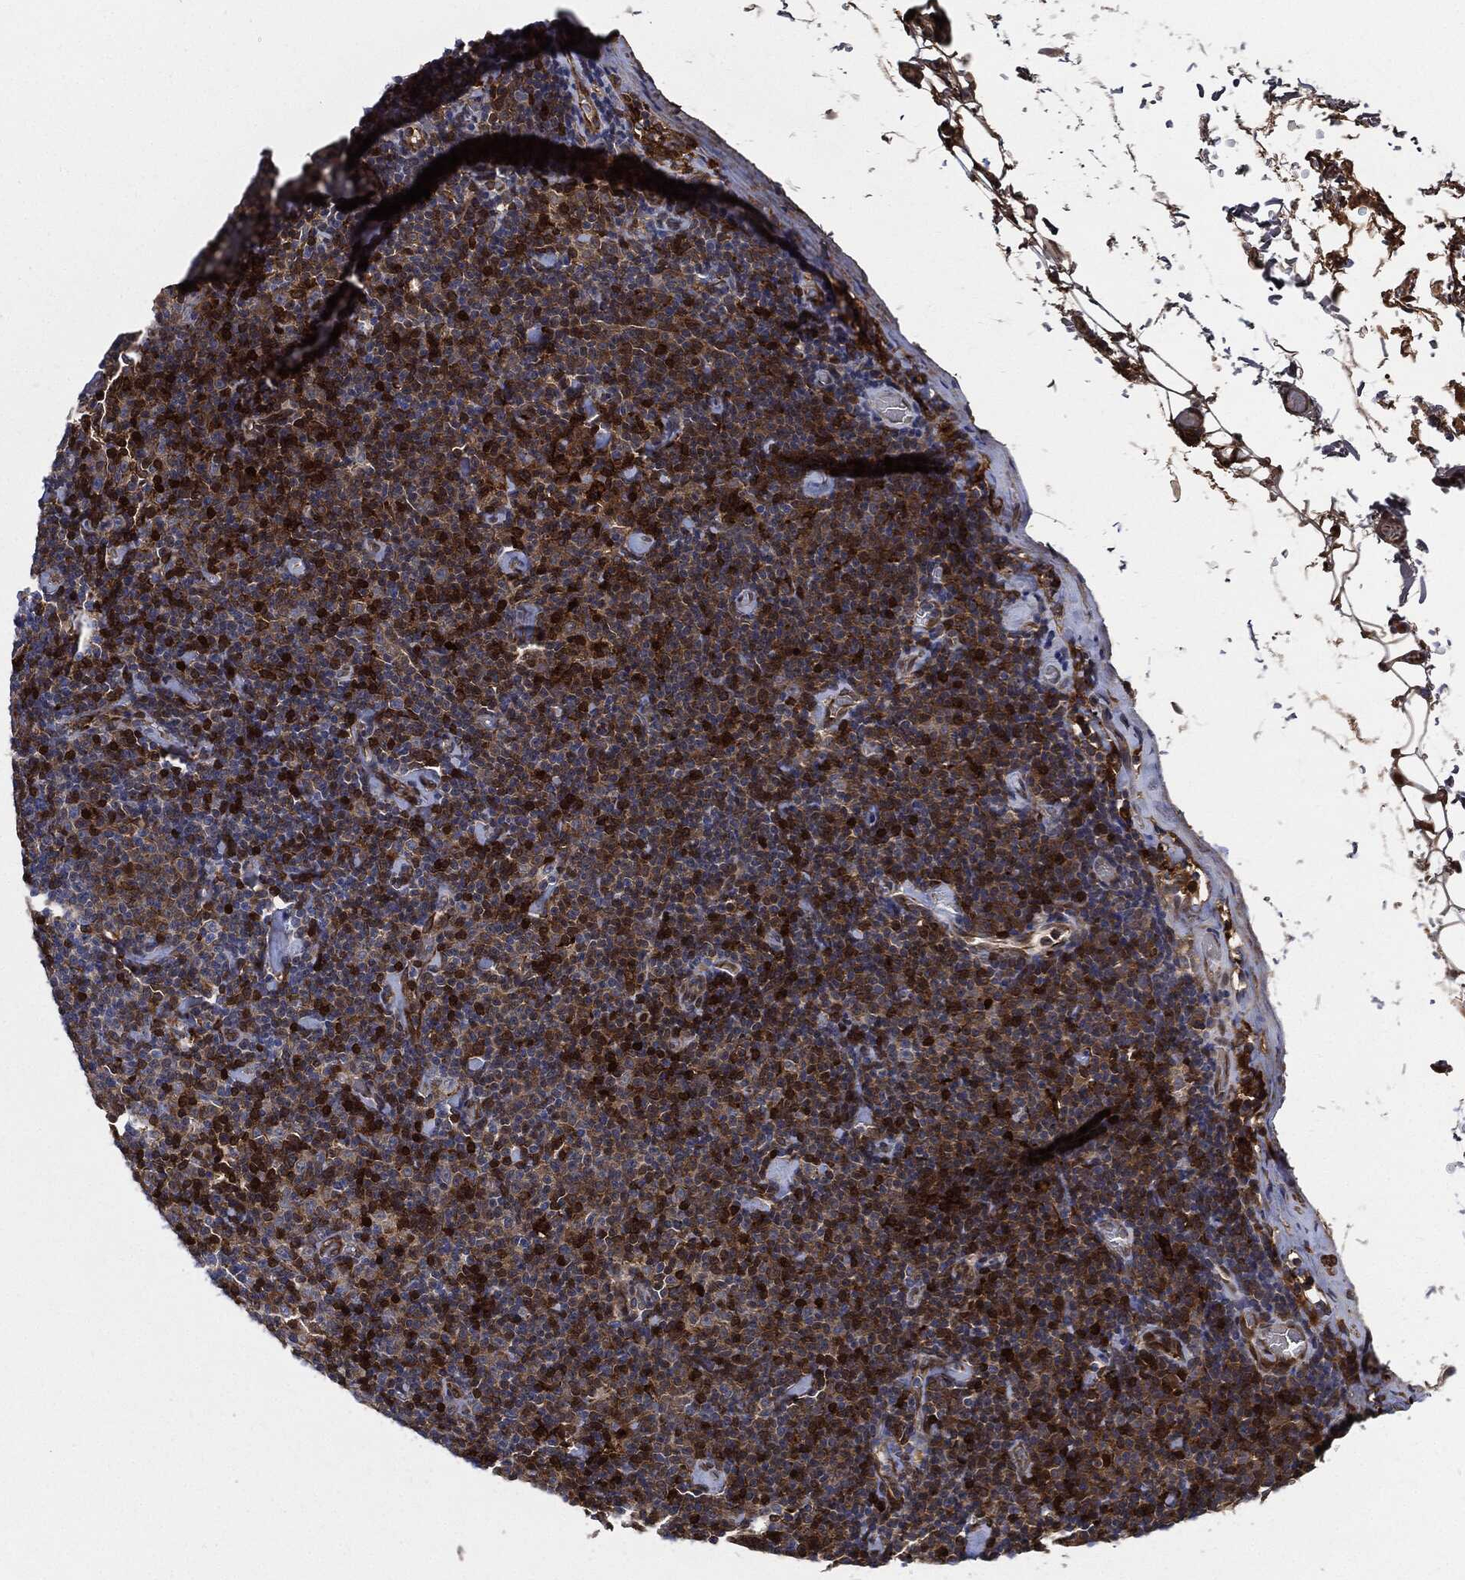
{"staining": {"intensity": "strong", "quantity": "25%-75%", "location": "cytoplasmic/membranous,nuclear"}, "tissue": "lymphoma", "cell_type": "Tumor cells", "image_type": "cancer", "snomed": [{"axis": "morphology", "description": "Malignant lymphoma, non-Hodgkin's type, Low grade"}, {"axis": "topography", "description": "Lymph node"}], "caption": "A brown stain labels strong cytoplasmic/membranous and nuclear positivity of a protein in human malignant lymphoma, non-Hodgkin's type (low-grade) tumor cells.", "gene": "PRDX2", "patient": {"sex": "male", "age": 81}}